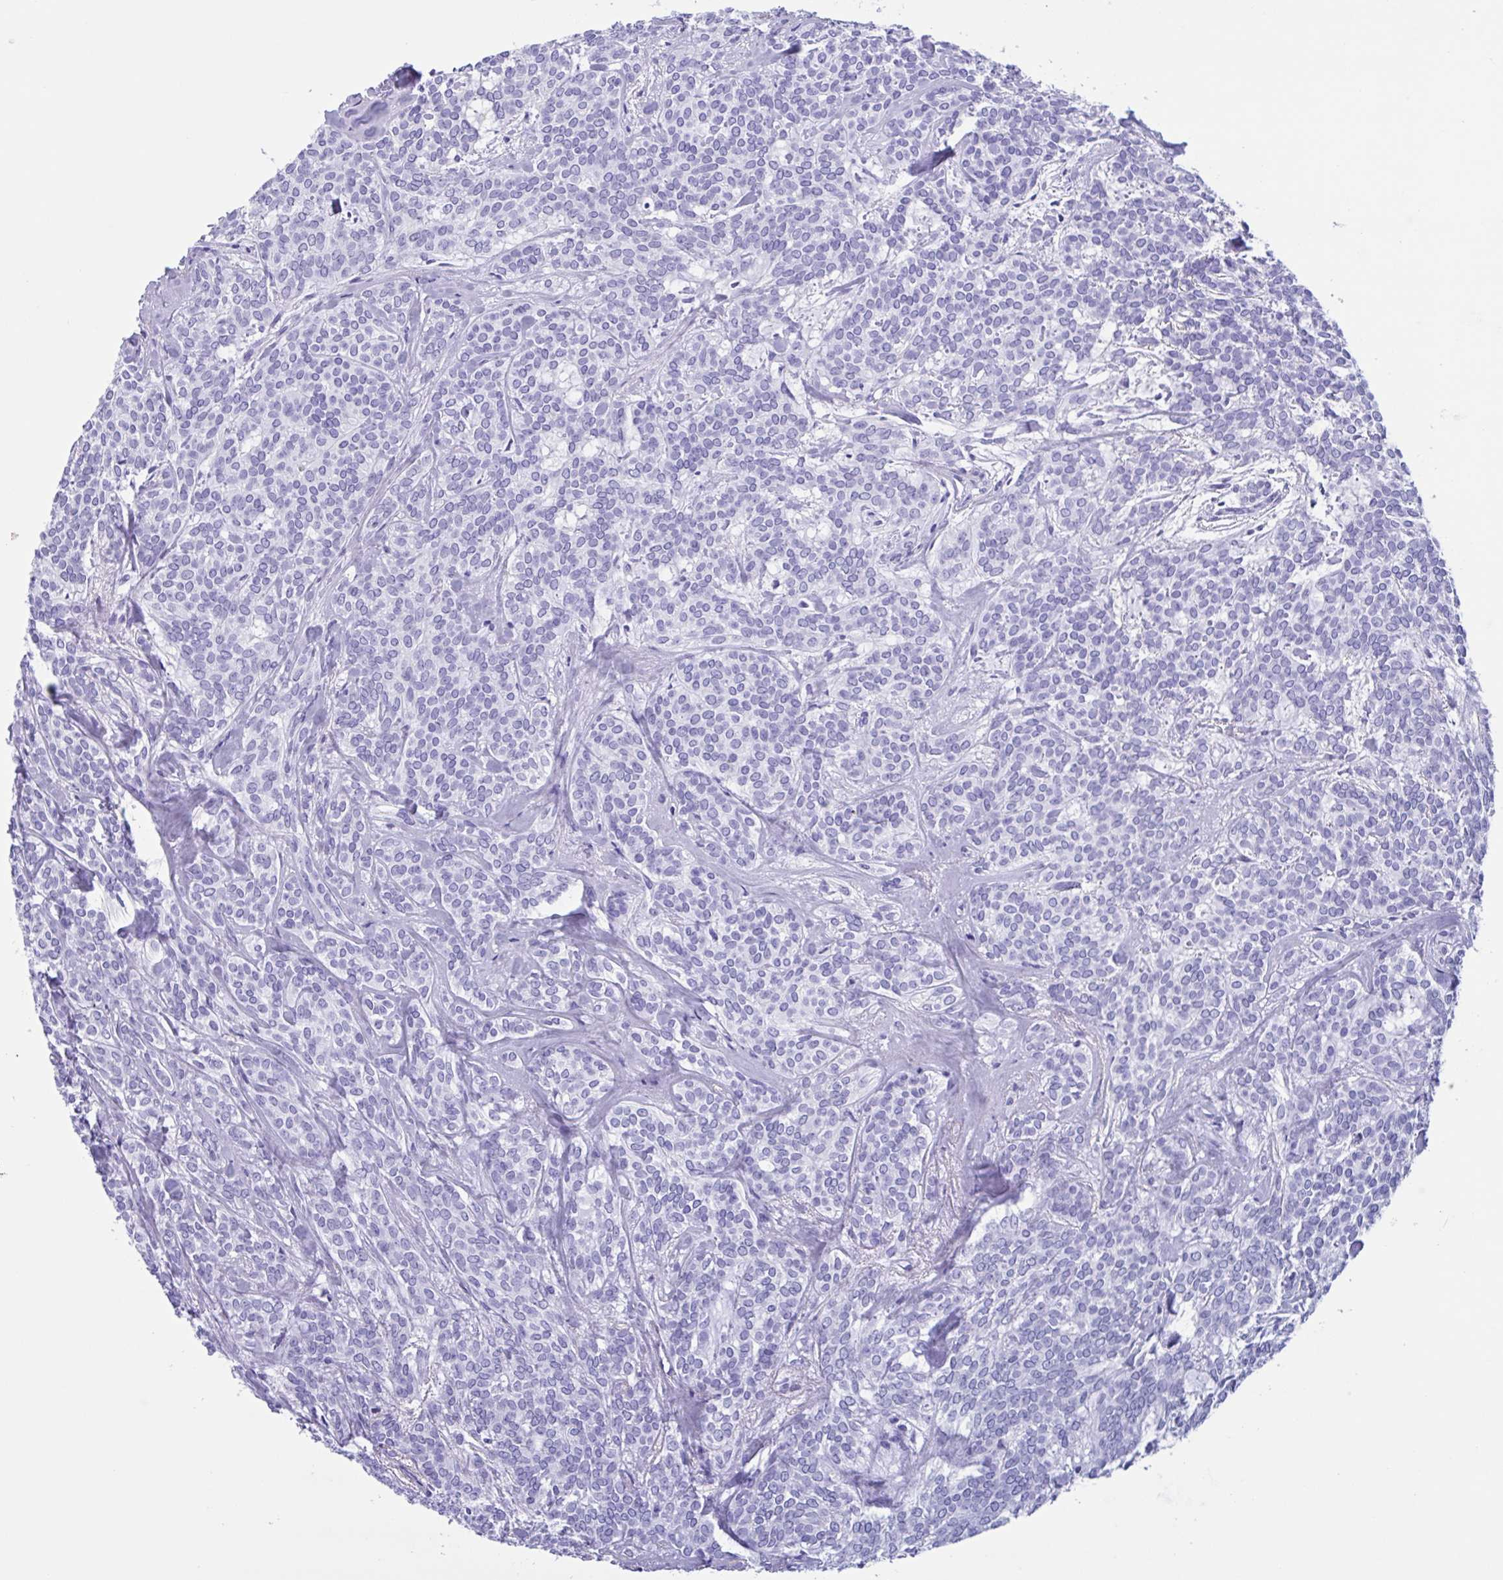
{"staining": {"intensity": "negative", "quantity": "none", "location": "none"}, "tissue": "head and neck cancer", "cell_type": "Tumor cells", "image_type": "cancer", "snomed": [{"axis": "morphology", "description": "Adenocarcinoma, NOS"}, {"axis": "topography", "description": "Head-Neck"}], "caption": "Head and neck cancer (adenocarcinoma) was stained to show a protein in brown. There is no significant positivity in tumor cells.", "gene": "ZNF850", "patient": {"sex": "female", "age": 57}}